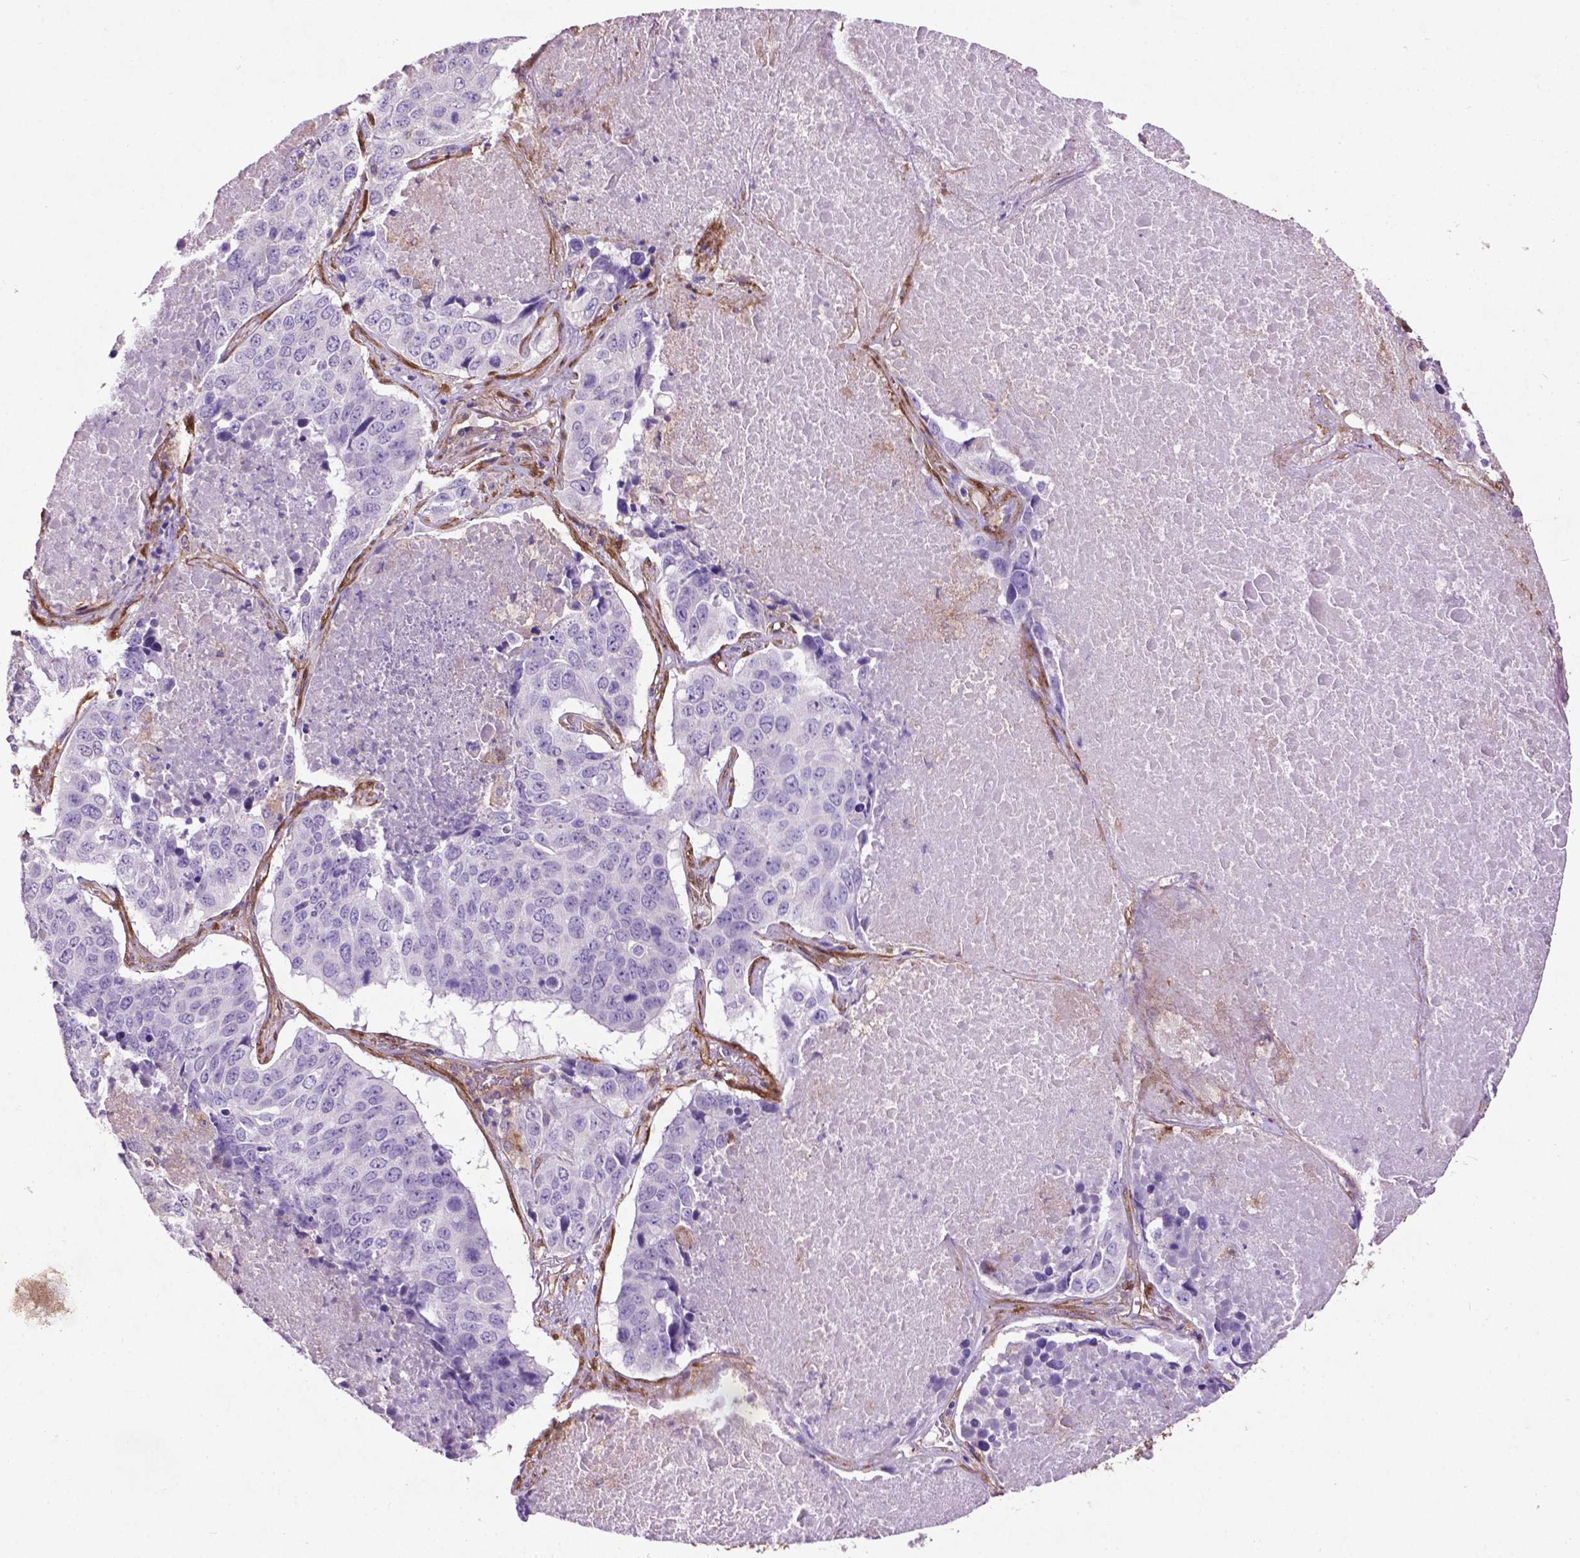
{"staining": {"intensity": "negative", "quantity": "none", "location": "none"}, "tissue": "lung cancer", "cell_type": "Tumor cells", "image_type": "cancer", "snomed": [{"axis": "morphology", "description": "Normal tissue, NOS"}, {"axis": "morphology", "description": "Squamous cell carcinoma, NOS"}, {"axis": "topography", "description": "Bronchus"}, {"axis": "topography", "description": "Lung"}], "caption": "The photomicrograph demonstrates no staining of tumor cells in lung cancer. The staining is performed using DAB brown chromogen with nuclei counter-stained in using hematoxylin.", "gene": "RRAS", "patient": {"sex": "male", "age": 64}}